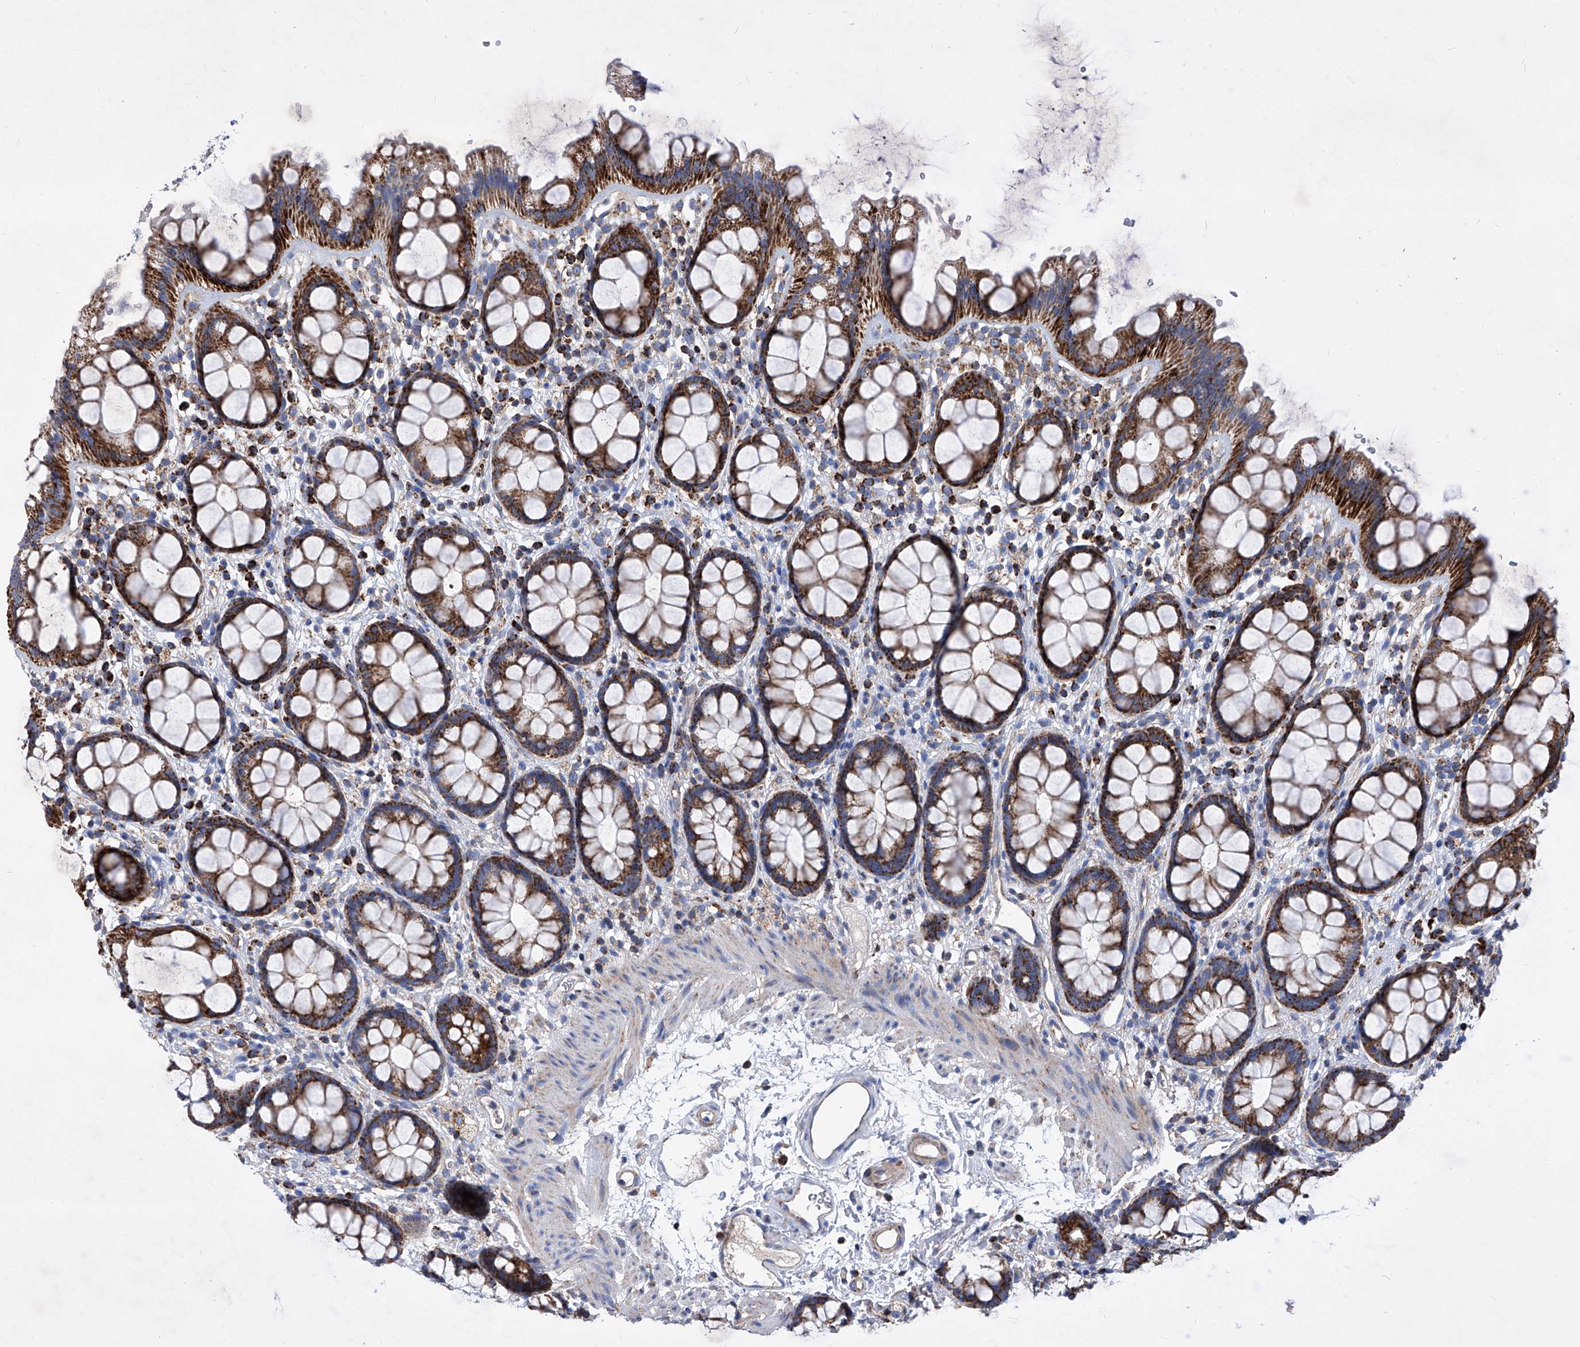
{"staining": {"intensity": "strong", "quantity": ">75%", "location": "cytoplasmic/membranous"}, "tissue": "rectum", "cell_type": "Glandular cells", "image_type": "normal", "snomed": [{"axis": "morphology", "description": "Normal tissue, NOS"}, {"axis": "topography", "description": "Rectum"}], "caption": "A micrograph showing strong cytoplasmic/membranous expression in about >75% of glandular cells in normal rectum, as visualized by brown immunohistochemical staining.", "gene": "HRNR", "patient": {"sex": "female", "age": 65}}